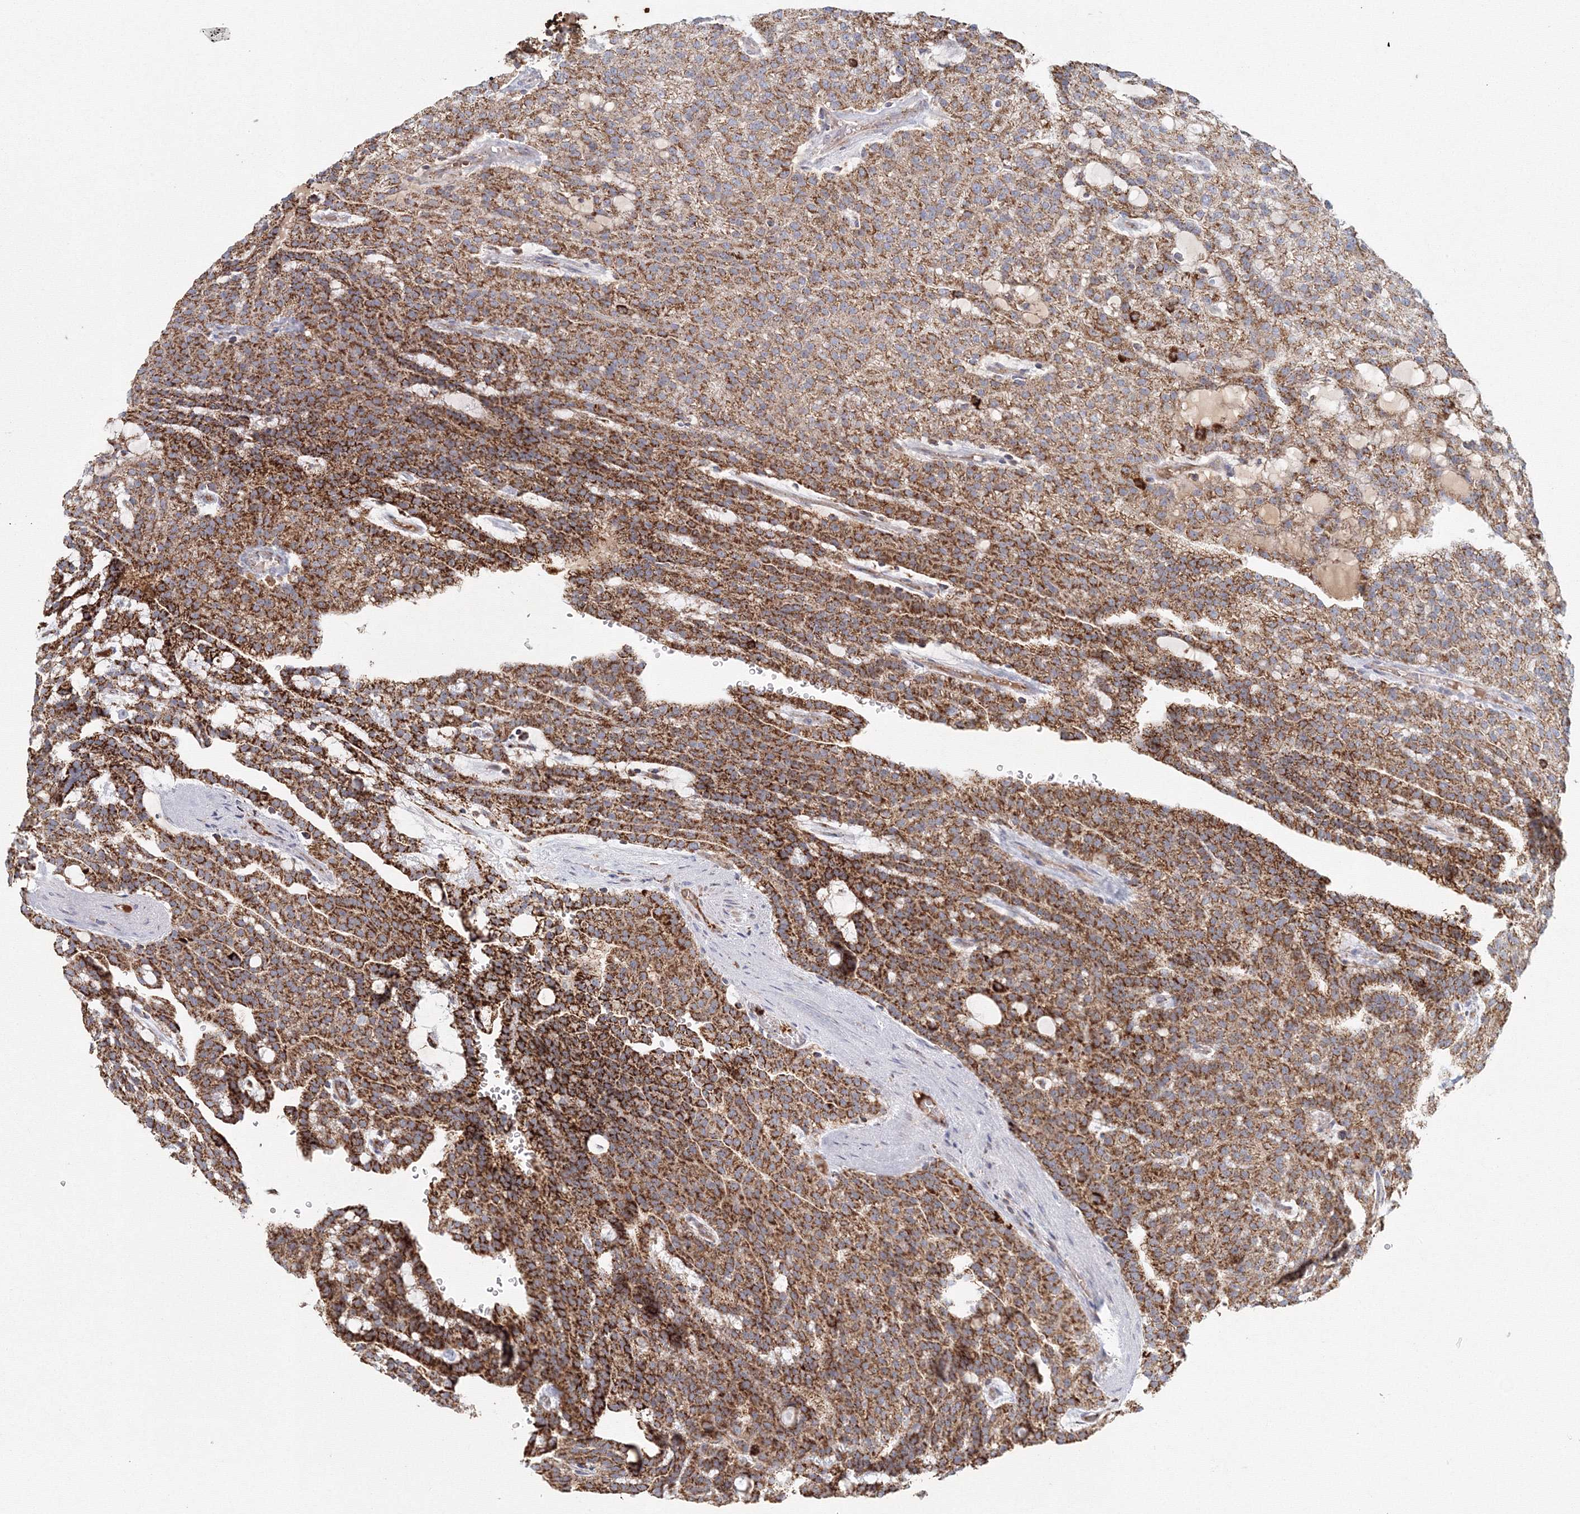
{"staining": {"intensity": "strong", "quantity": ">75%", "location": "cytoplasmic/membranous"}, "tissue": "renal cancer", "cell_type": "Tumor cells", "image_type": "cancer", "snomed": [{"axis": "morphology", "description": "Adenocarcinoma, NOS"}, {"axis": "topography", "description": "Kidney"}], "caption": "A high-resolution histopathology image shows immunohistochemistry (IHC) staining of renal adenocarcinoma, which displays strong cytoplasmic/membranous positivity in about >75% of tumor cells.", "gene": "GRPEL1", "patient": {"sex": "male", "age": 63}}